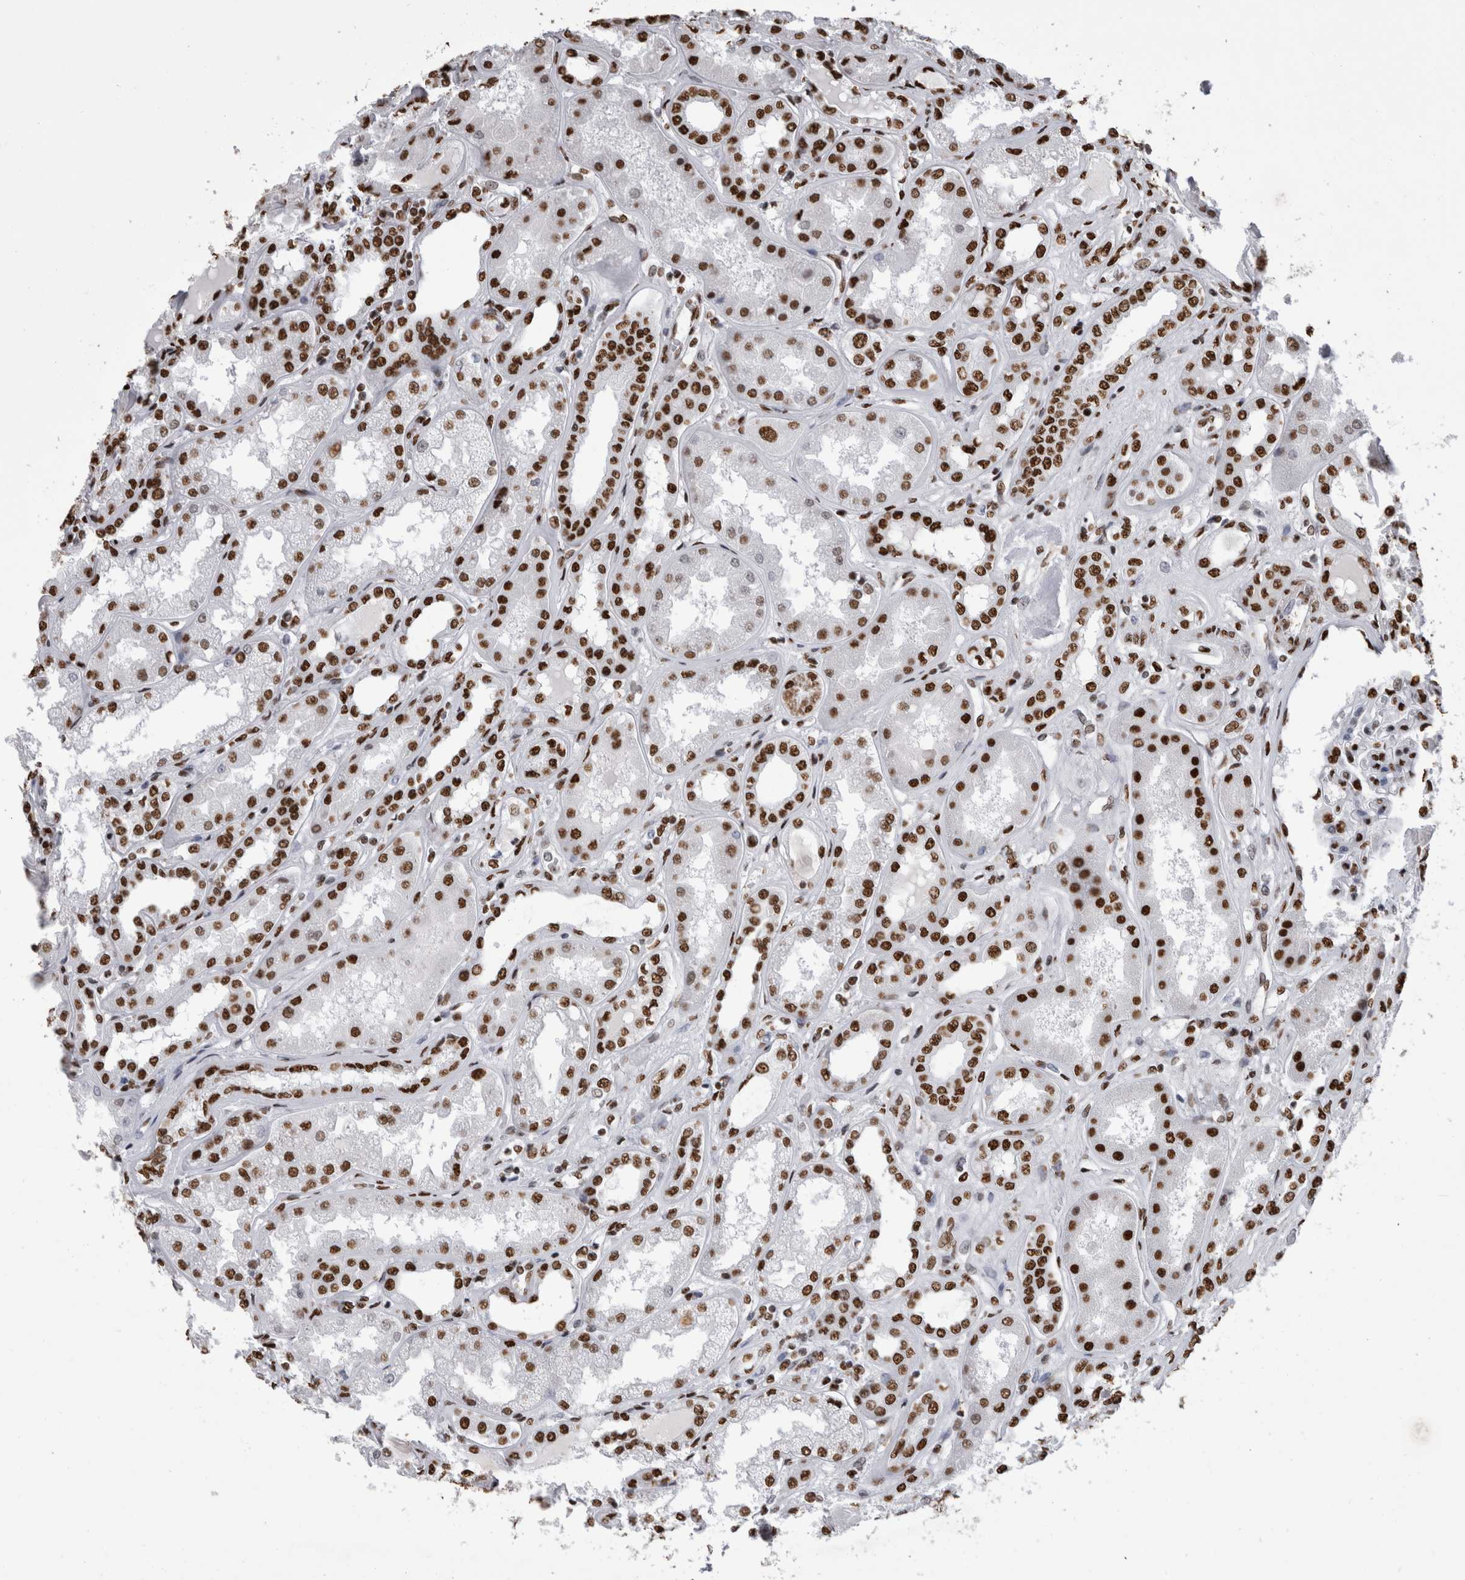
{"staining": {"intensity": "strong", "quantity": ">75%", "location": "nuclear"}, "tissue": "kidney", "cell_type": "Cells in glomeruli", "image_type": "normal", "snomed": [{"axis": "morphology", "description": "Normal tissue, NOS"}, {"axis": "topography", "description": "Kidney"}], "caption": "Unremarkable kidney demonstrates strong nuclear staining in about >75% of cells in glomeruli, visualized by immunohistochemistry.", "gene": "ALPK3", "patient": {"sex": "female", "age": 56}}